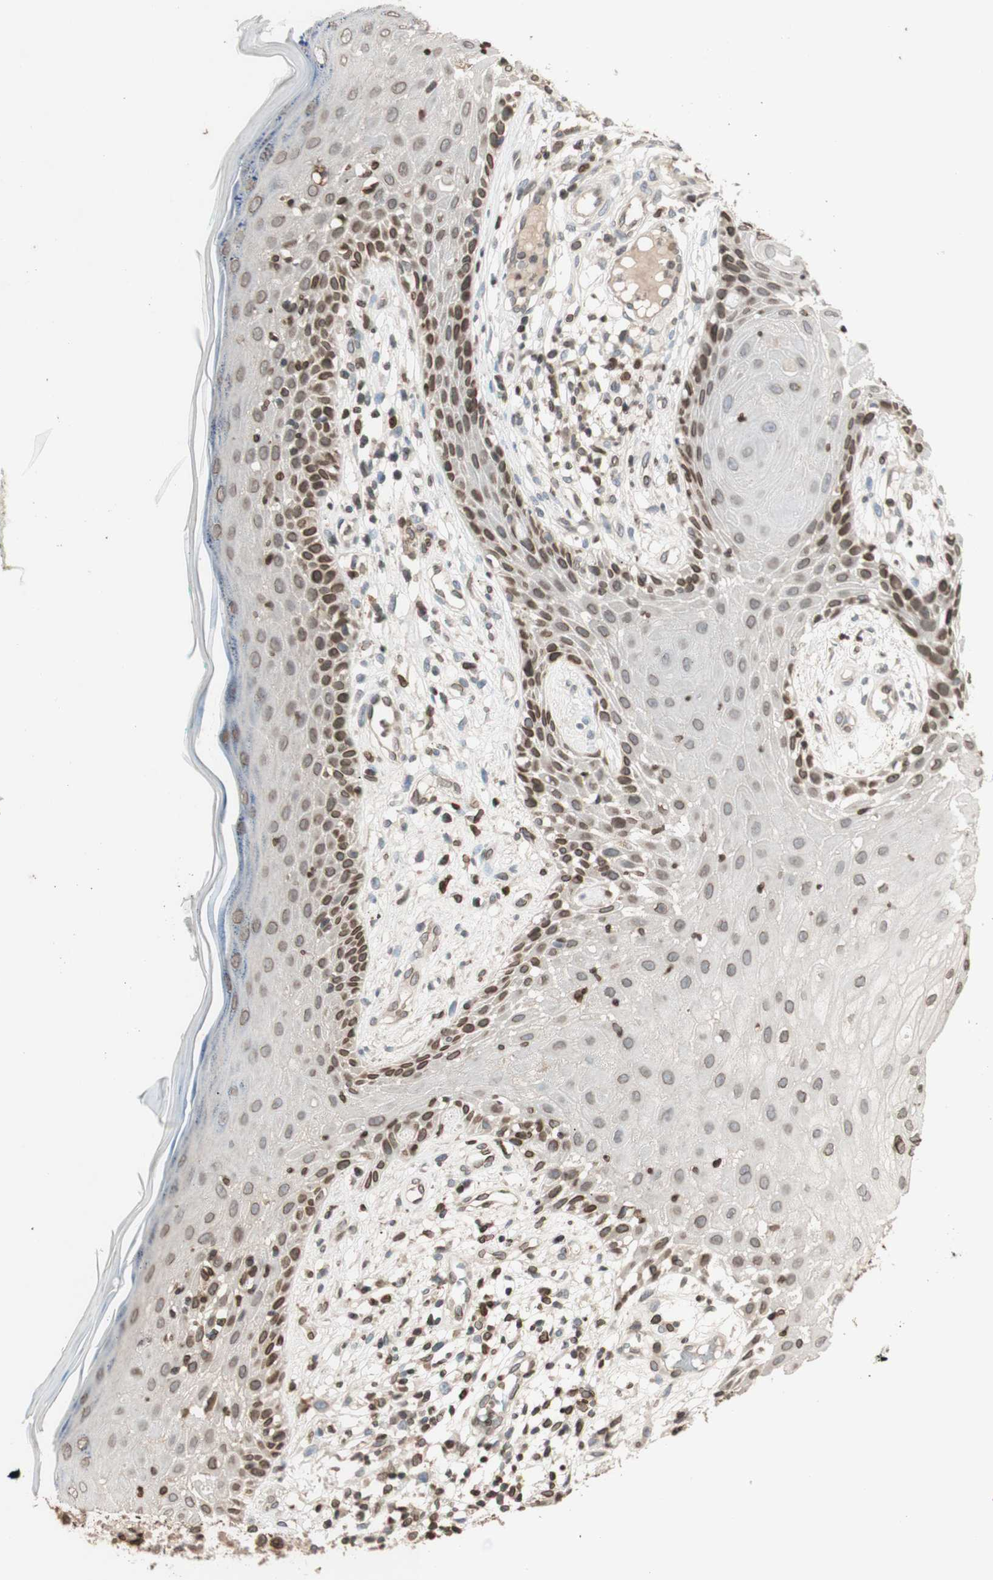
{"staining": {"intensity": "moderate", "quantity": ">75%", "location": "cytoplasmic/membranous,nuclear"}, "tissue": "skin cancer", "cell_type": "Tumor cells", "image_type": "cancer", "snomed": [{"axis": "morphology", "description": "Basal cell carcinoma"}, {"axis": "topography", "description": "Skin"}], "caption": "About >75% of tumor cells in human skin cancer reveal moderate cytoplasmic/membranous and nuclear protein expression as visualized by brown immunohistochemical staining.", "gene": "TMPO", "patient": {"sex": "female", "age": 84}}